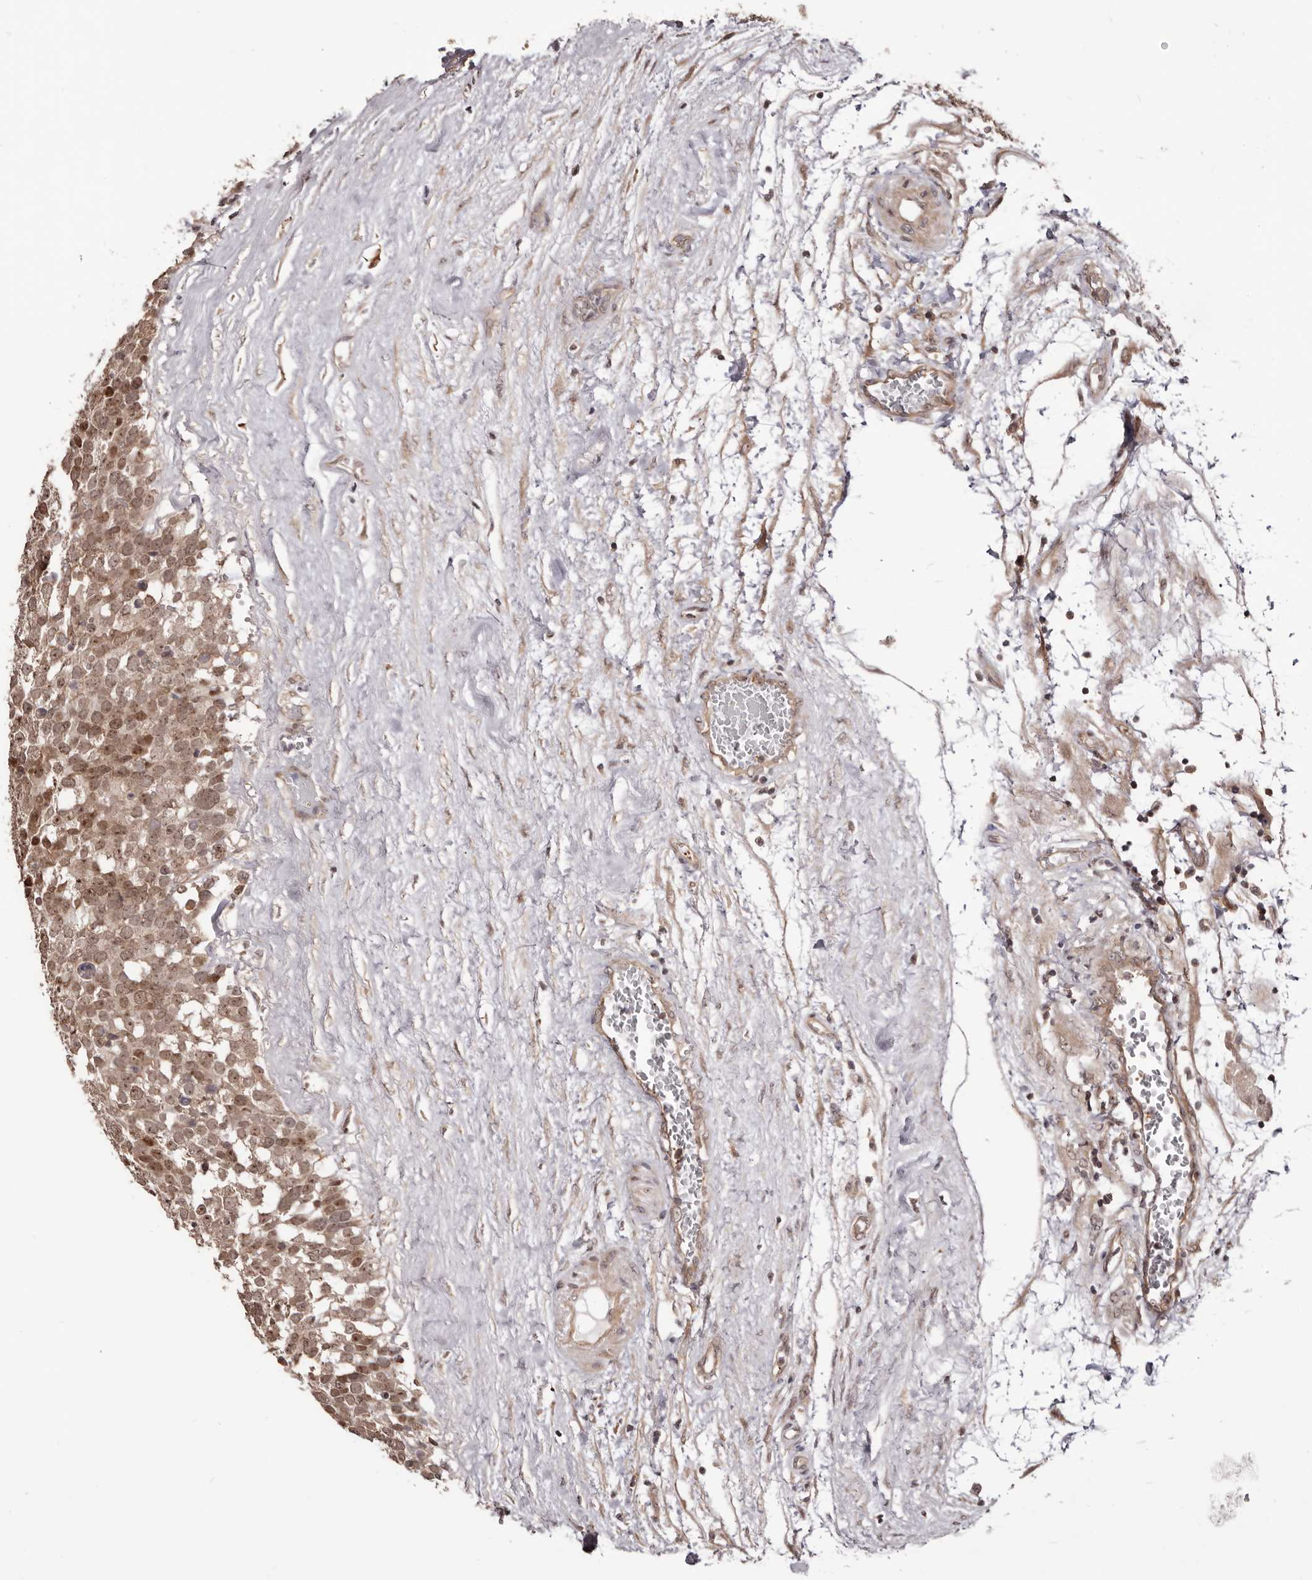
{"staining": {"intensity": "moderate", "quantity": ">75%", "location": "cytoplasmic/membranous,nuclear"}, "tissue": "testis cancer", "cell_type": "Tumor cells", "image_type": "cancer", "snomed": [{"axis": "morphology", "description": "Seminoma, NOS"}, {"axis": "topography", "description": "Testis"}], "caption": "This histopathology image displays testis cancer (seminoma) stained with IHC to label a protein in brown. The cytoplasmic/membranous and nuclear of tumor cells show moderate positivity for the protein. Nuclei are counter-stained blue.", "gene": "NOL12", "patient": {"sex": "male", "age": 71}}